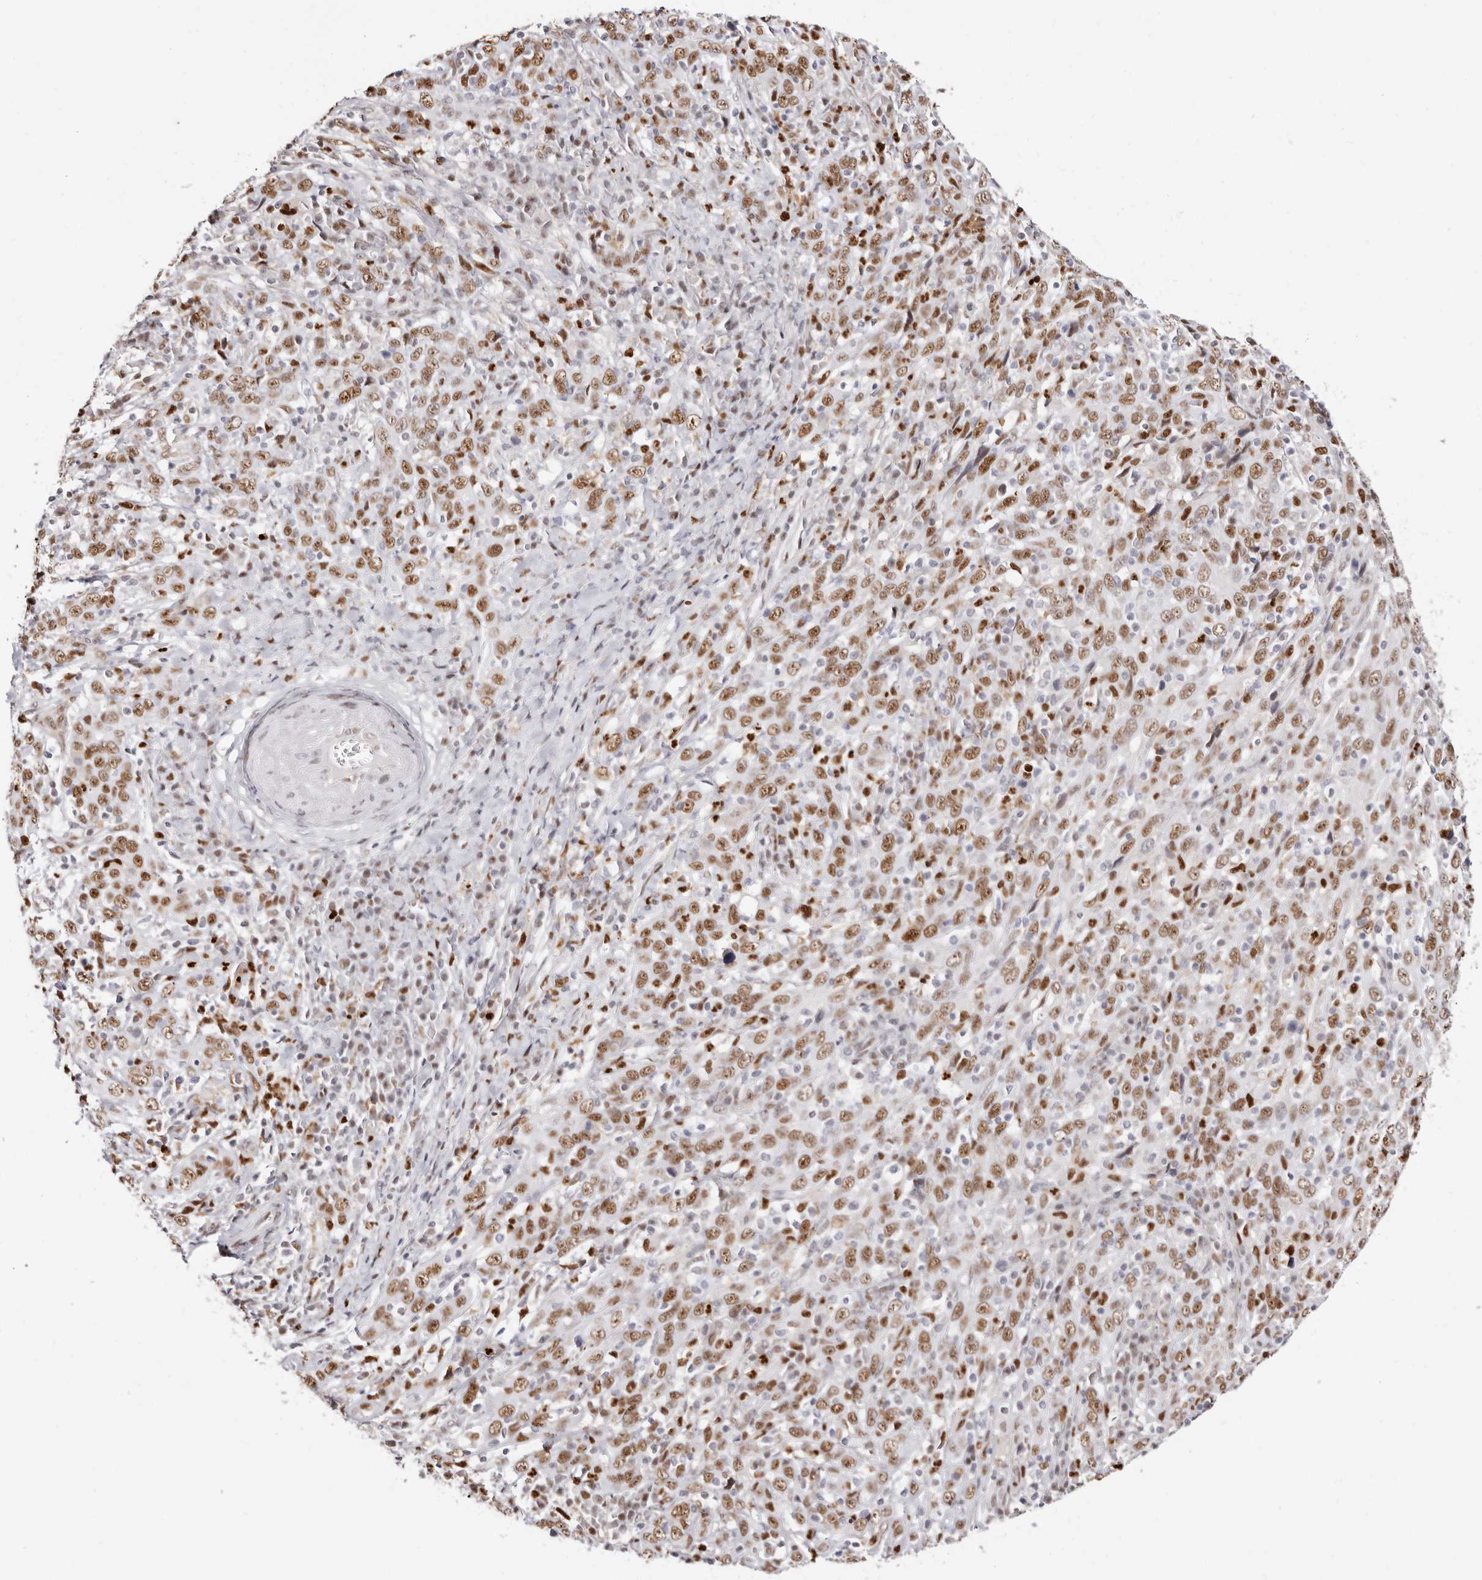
{"staining": {"intensity": "moderate", "quantity": ">75%", "location": "nuclear"}, "tissue": "cervical cancer", "cell_type": "Tumor cells", "image_type": "cancer", "snomed": [{"axis": "morphology", "description": "Squamous cell carcinoma, NOS"}, {"axis": "topography", "description": "Cervix"}], "caption": "An immunohistochemistry micrograph of neoplastic tissue is shown. Protein staining in brown labels moderate nuclear positivity in squamous cell carcinoma (cervical) within tumor cells. Nuclei are stained in blue.", "gene": "TKT", "patient": {"sex": "female", "age": 46}}